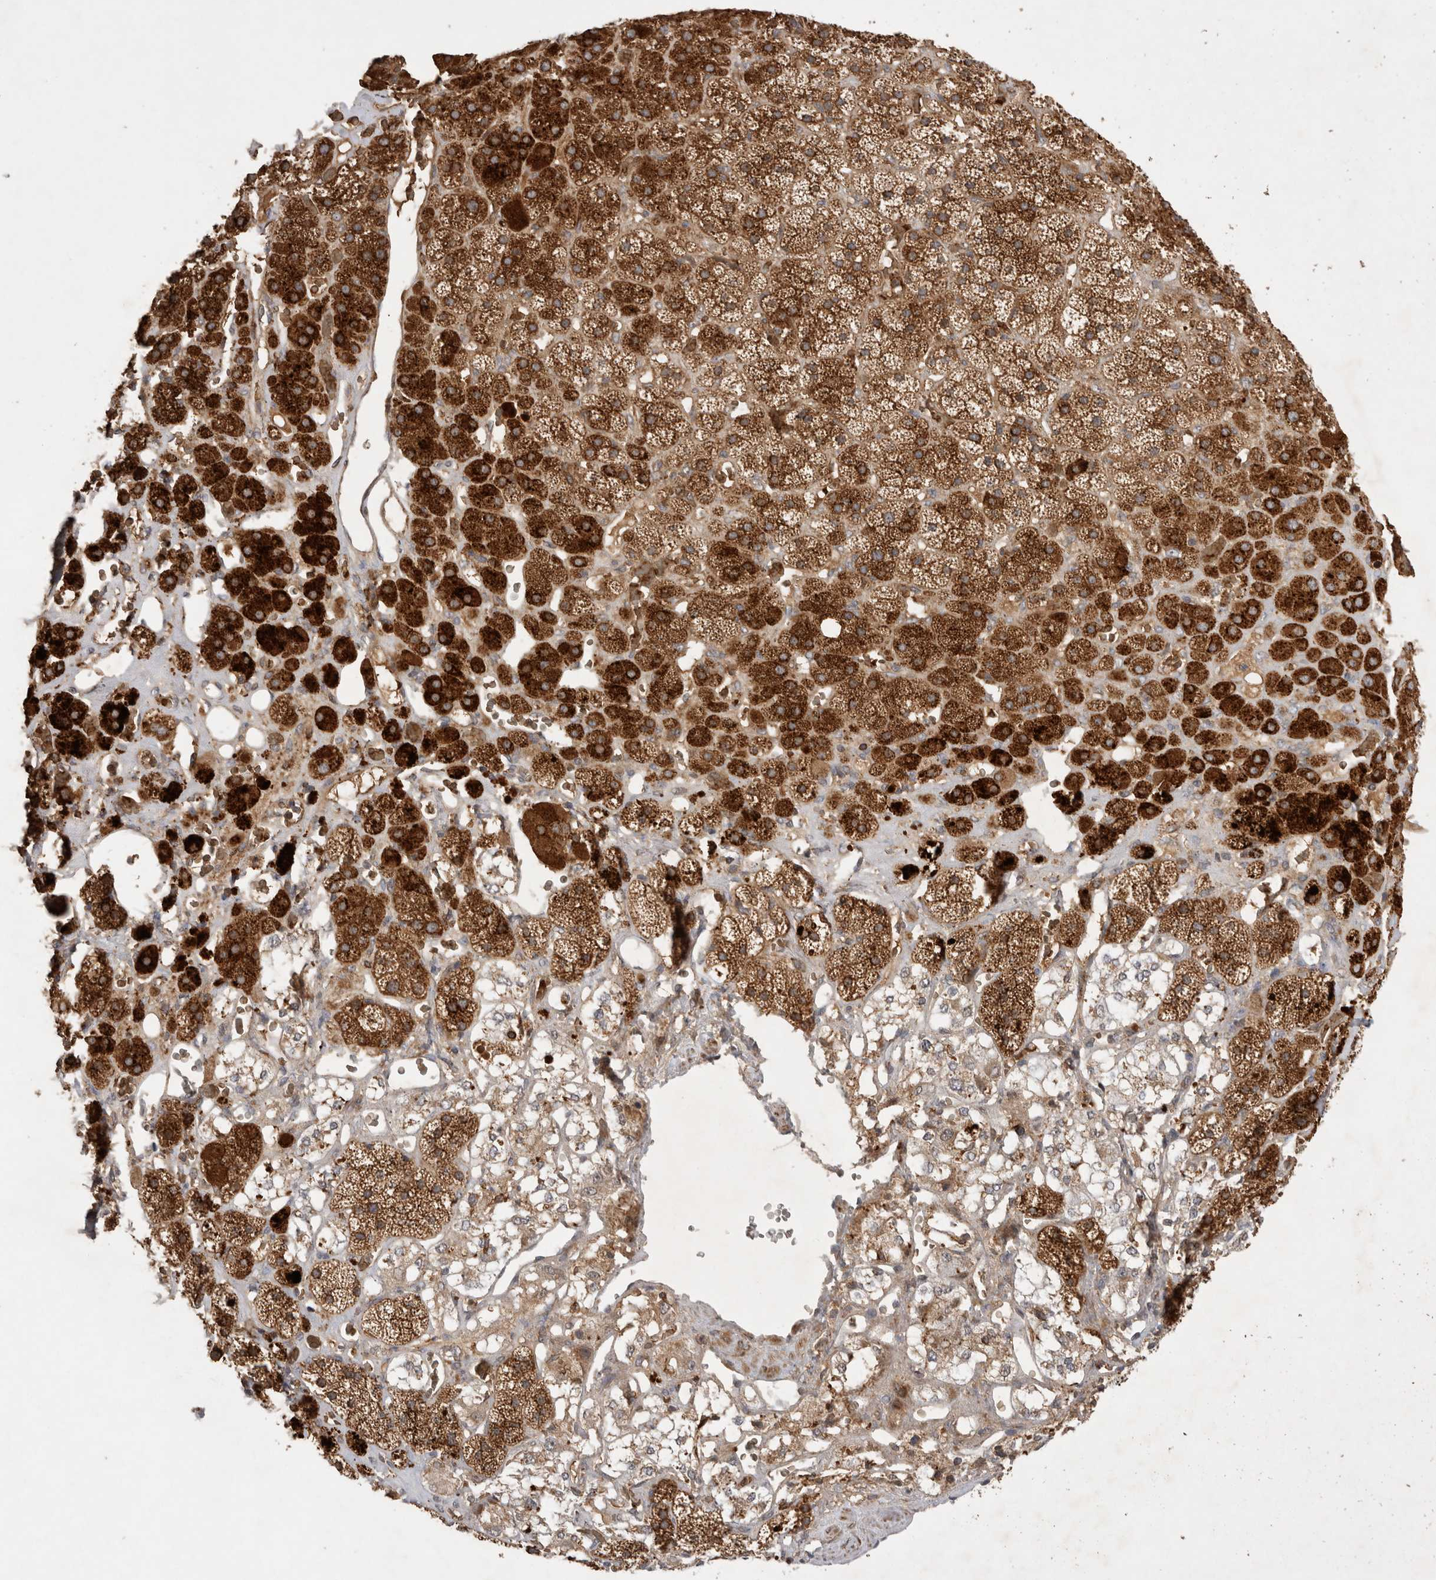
{"staining": {"intensity": "strong", "quantity": ">75%", "location": "cytoplasmic/membranous"}, "tissue": "adrenal gland", "cell_type": "Glandular cells", "image_type": "normal", "snomed": [{"axis": "morphology", "description": "Normal tissue, NOS"}, {"axis": "topography", "description": "Adrenal gland"}], "caption": "A histopathology image showing strong cytoplasmic/membranous staining in about >75% of glandular cells in normal adrenal gland, as visualized by brown immunohistochemical staining.", "gene": "FAM221A", "patient": {"sex": "male", "age": 57}}